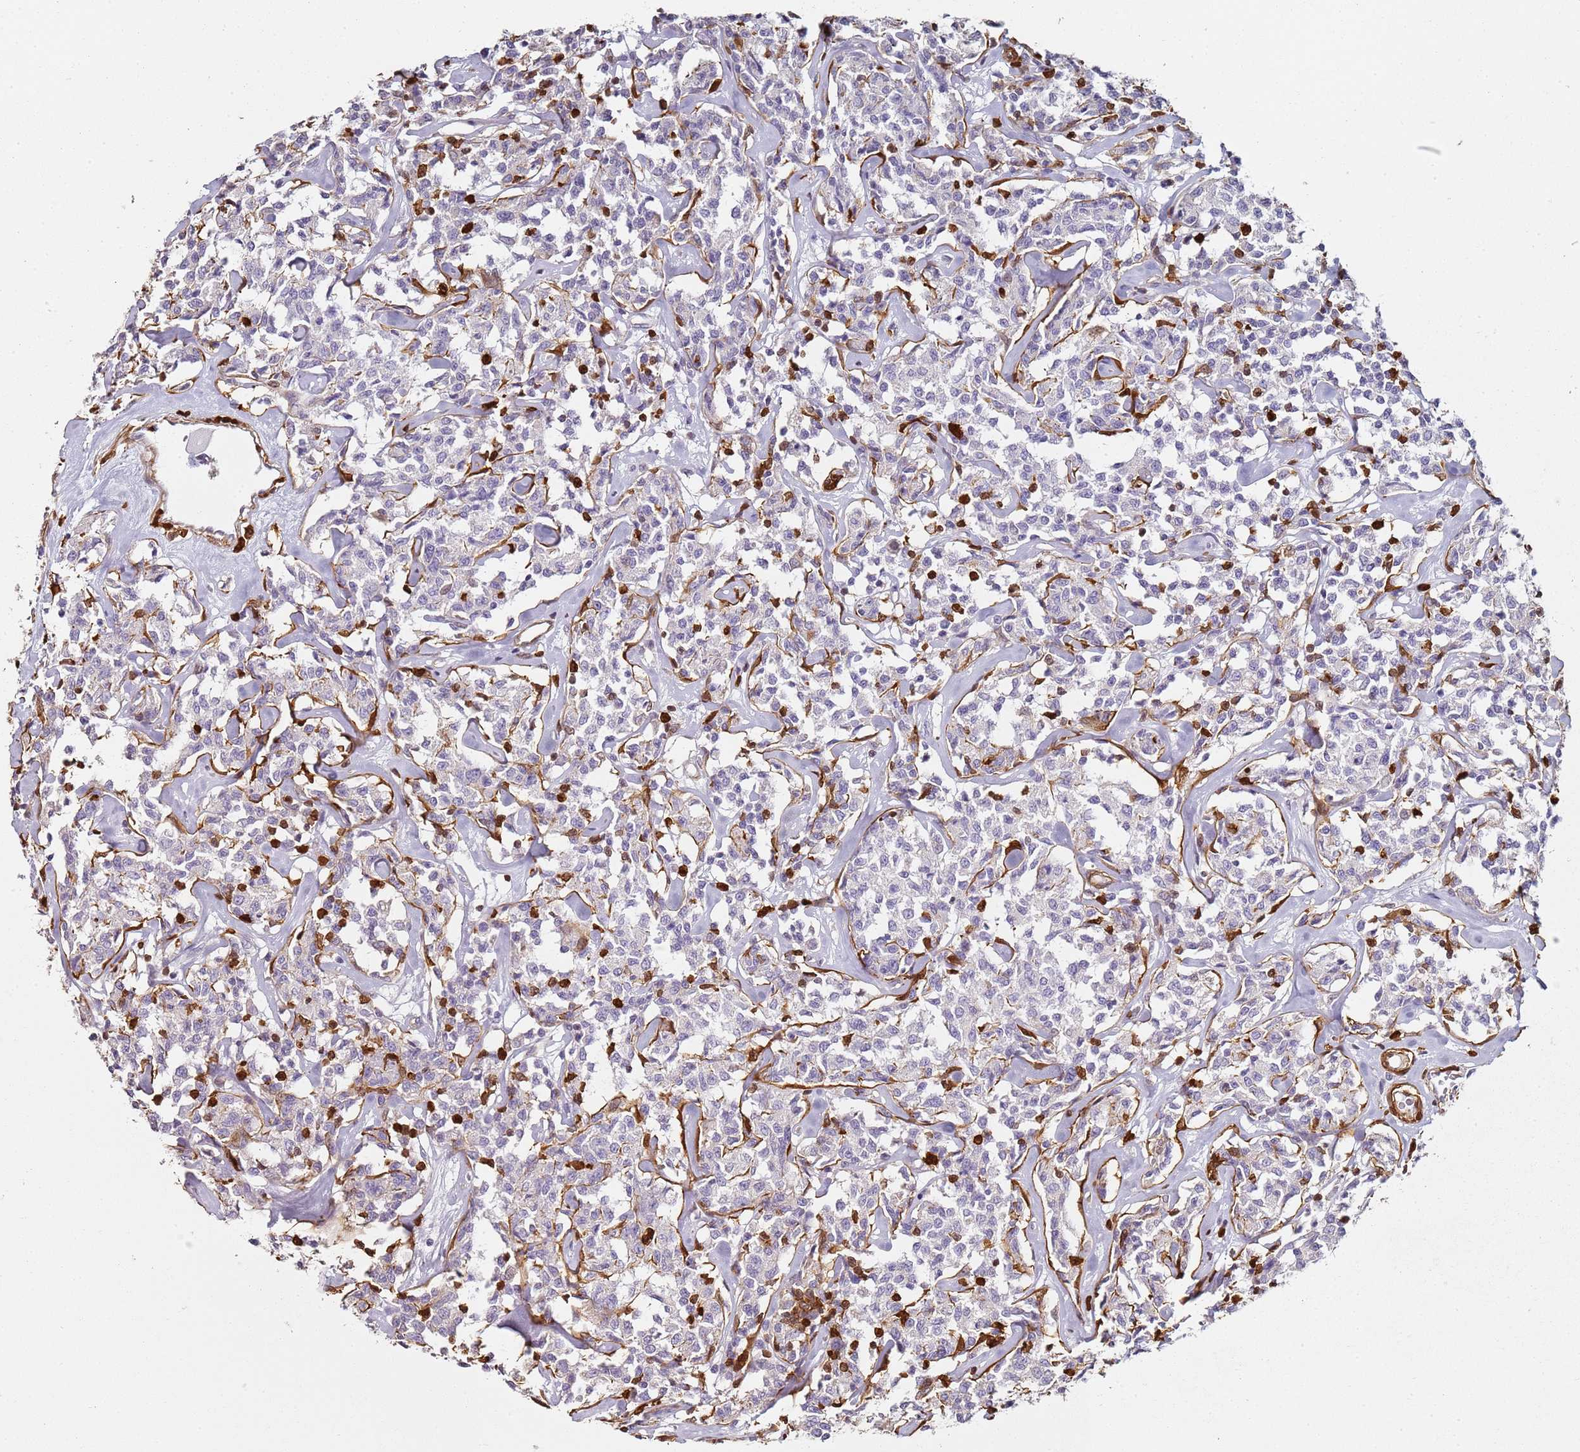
{"staining": {"intensity": "negative", "quantity": "none", "location": "none"}, "tissue": "lymphoma", "cell_type": "Tumor cells", "image_type": "cancer", "snomed": [{"axis": "morphology", "description": "Malignant lymphoma, non-Hodgkin's type, Low grade"}, {"axis": "topography", "description": "Small intestine"}], "caption": "Micrograph shows no significant protein positivity in tumor cells of malignant lymphoma, non-Hodgkin's type (low-grade).", "gene": "S100A4", "patient": {"sex": "female", "age": 59}}